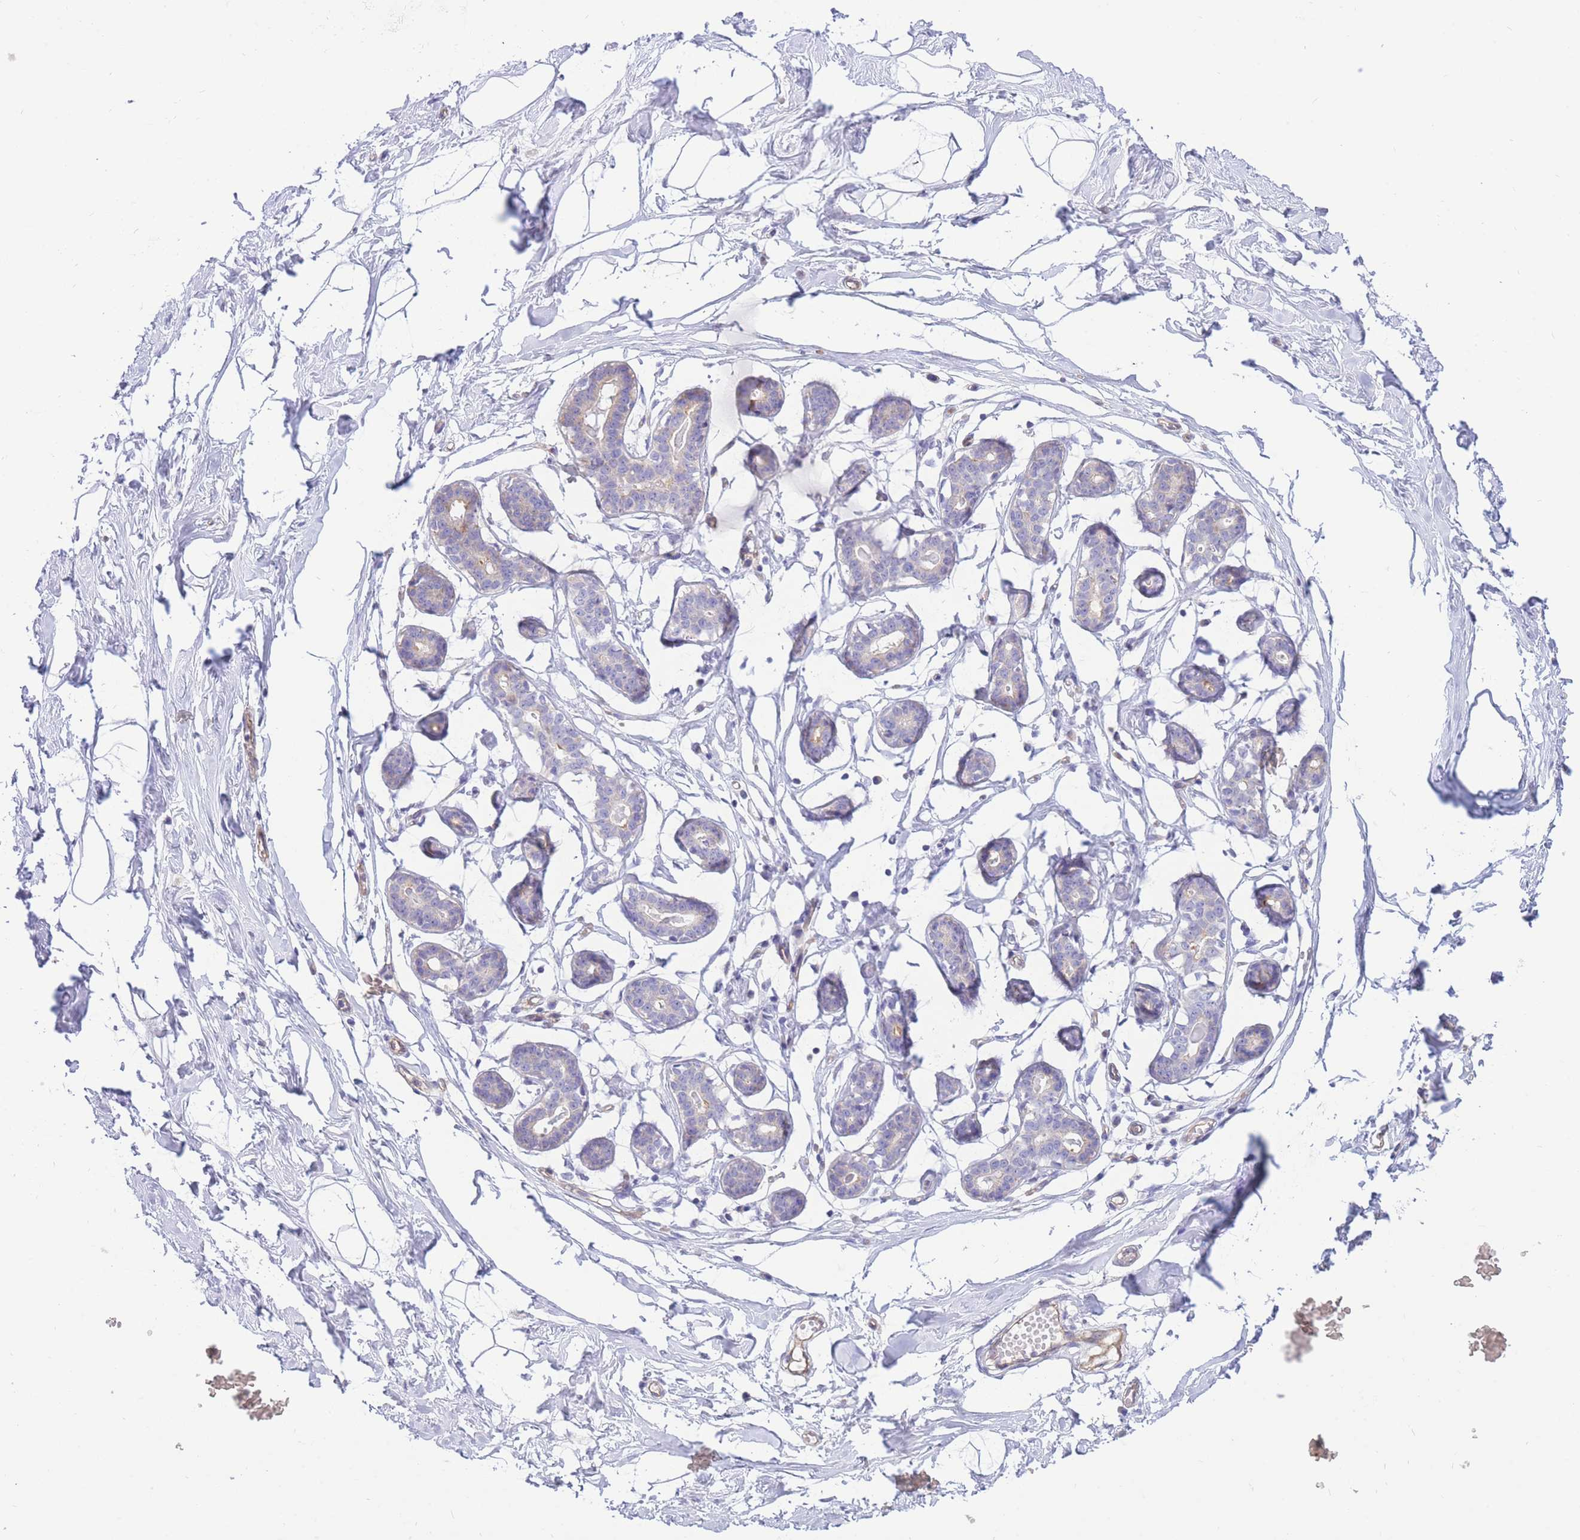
{"staining": {"intensity": "negative", "quantity": "none", "location": "none"}, "tissue": "breast", "cell_type": "Adipocytes", "image_type": "normal", "snomed": [{"axis": "morphology", "description": "Normal tissue, NOS"}, {"axis": "morphology", "description": "Adenoma, NOS"}, {"axis": "topography", "description": "Breast"}], "caption": "Benign breast was stained to show a protein in brown. There is no significant positivity in adipocytes. The staining is performed using DAB brown chromogen with nuclei counter-stained in using hematoxylin.", "gene": "SULT1A1", "patient": {"sex": "female", "age": 23}}